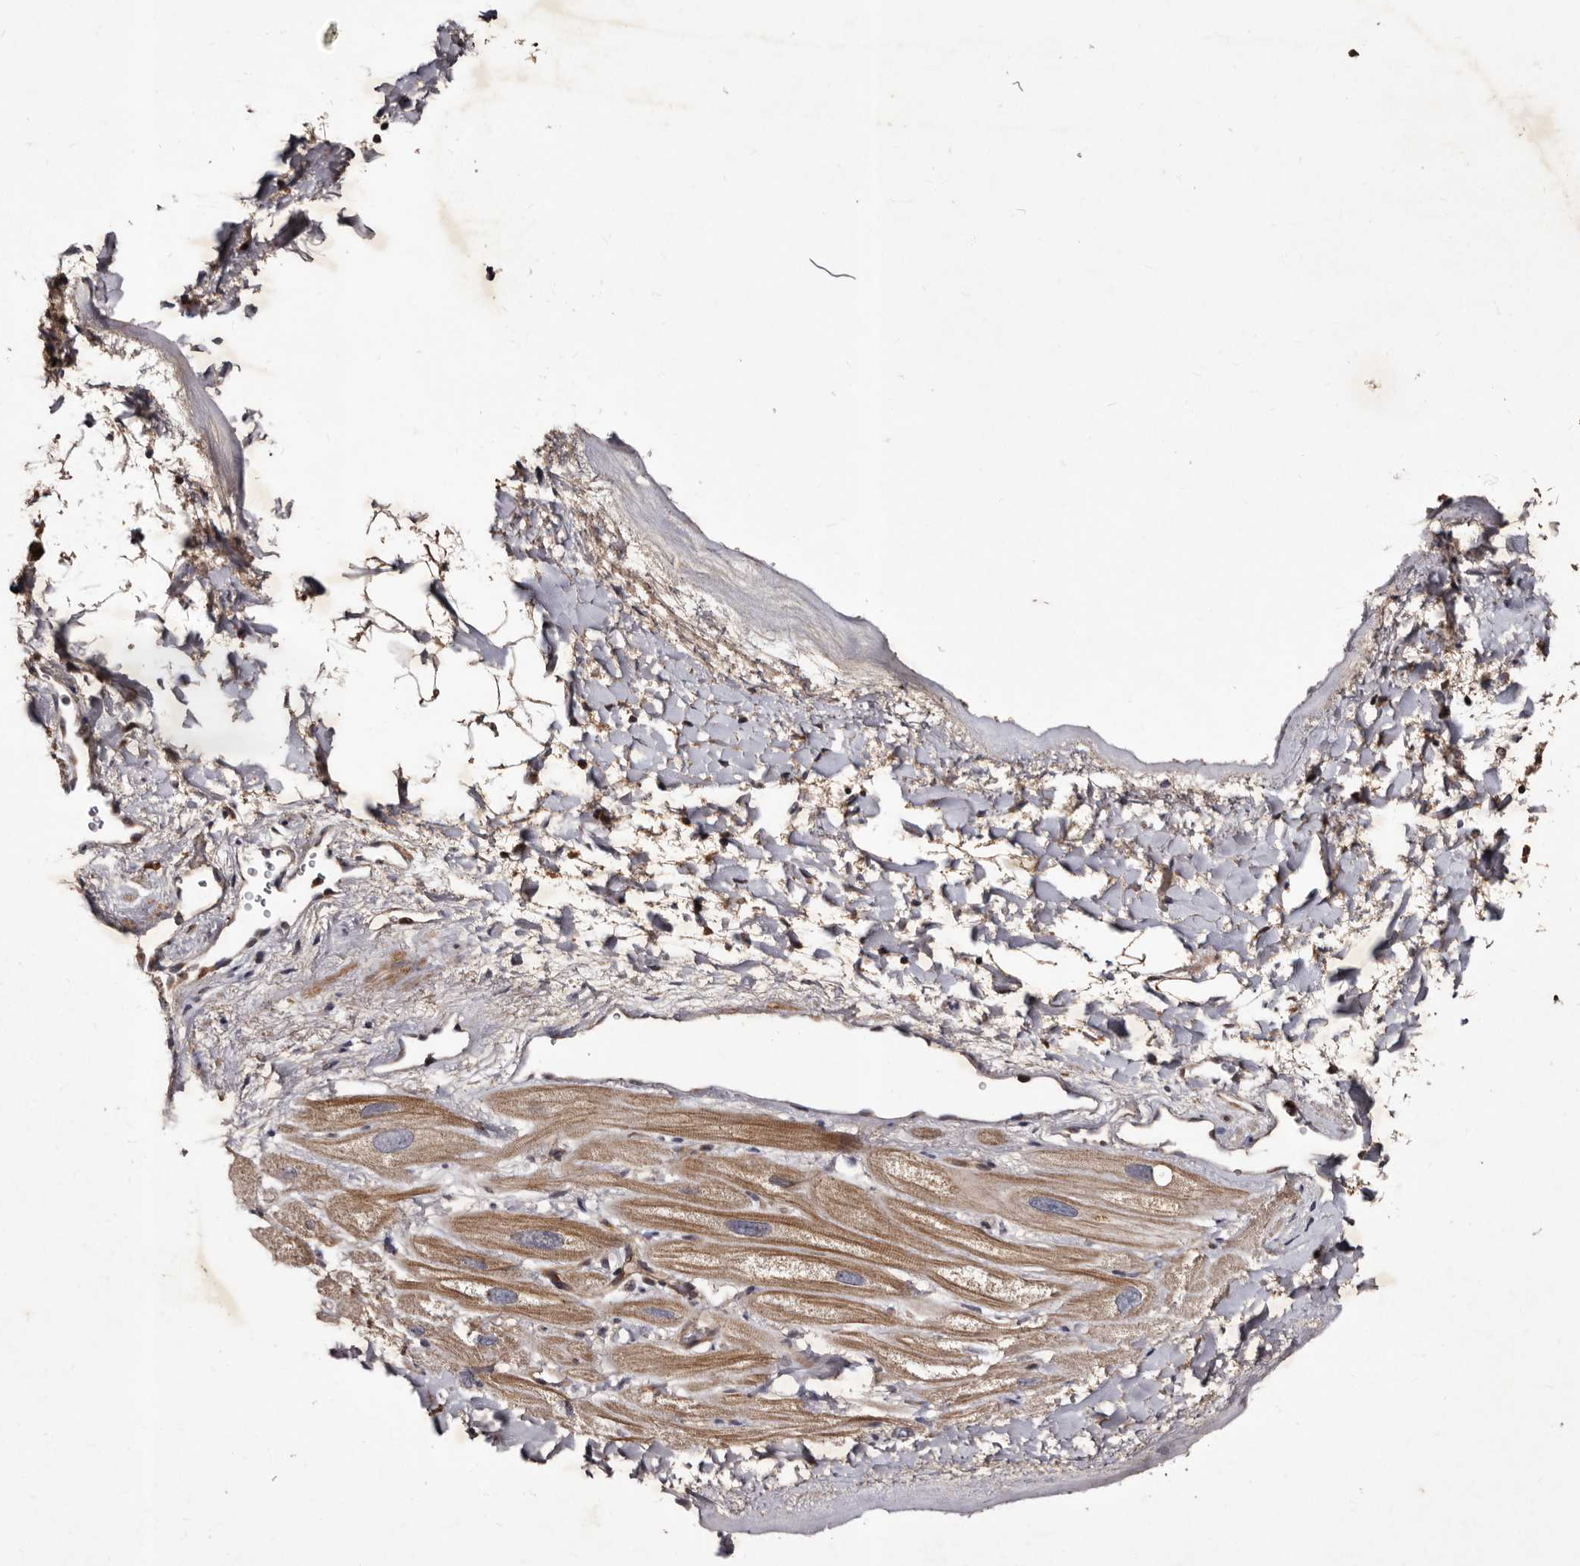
{"staining": {"intensity": "moderate", "quantity": ">75%", "location": "cytoplasmic/membranous"}, "tissue": "heart muscle", "cell_type": "Cardiomyocytes", "image_type": "normal", "snomed": [{"axis": "morphology", "description": "Normal tissue, NOS"}, {"axis": "topography", "description": "Heart"}], "caption": "The immunohistochemical stain labels moderate cytoplasmic/membranous positivity in cardiomyocytes of benign heart muscle.", "gene": "MKRN3", "patient": {"sex": "male", "age": 49}}